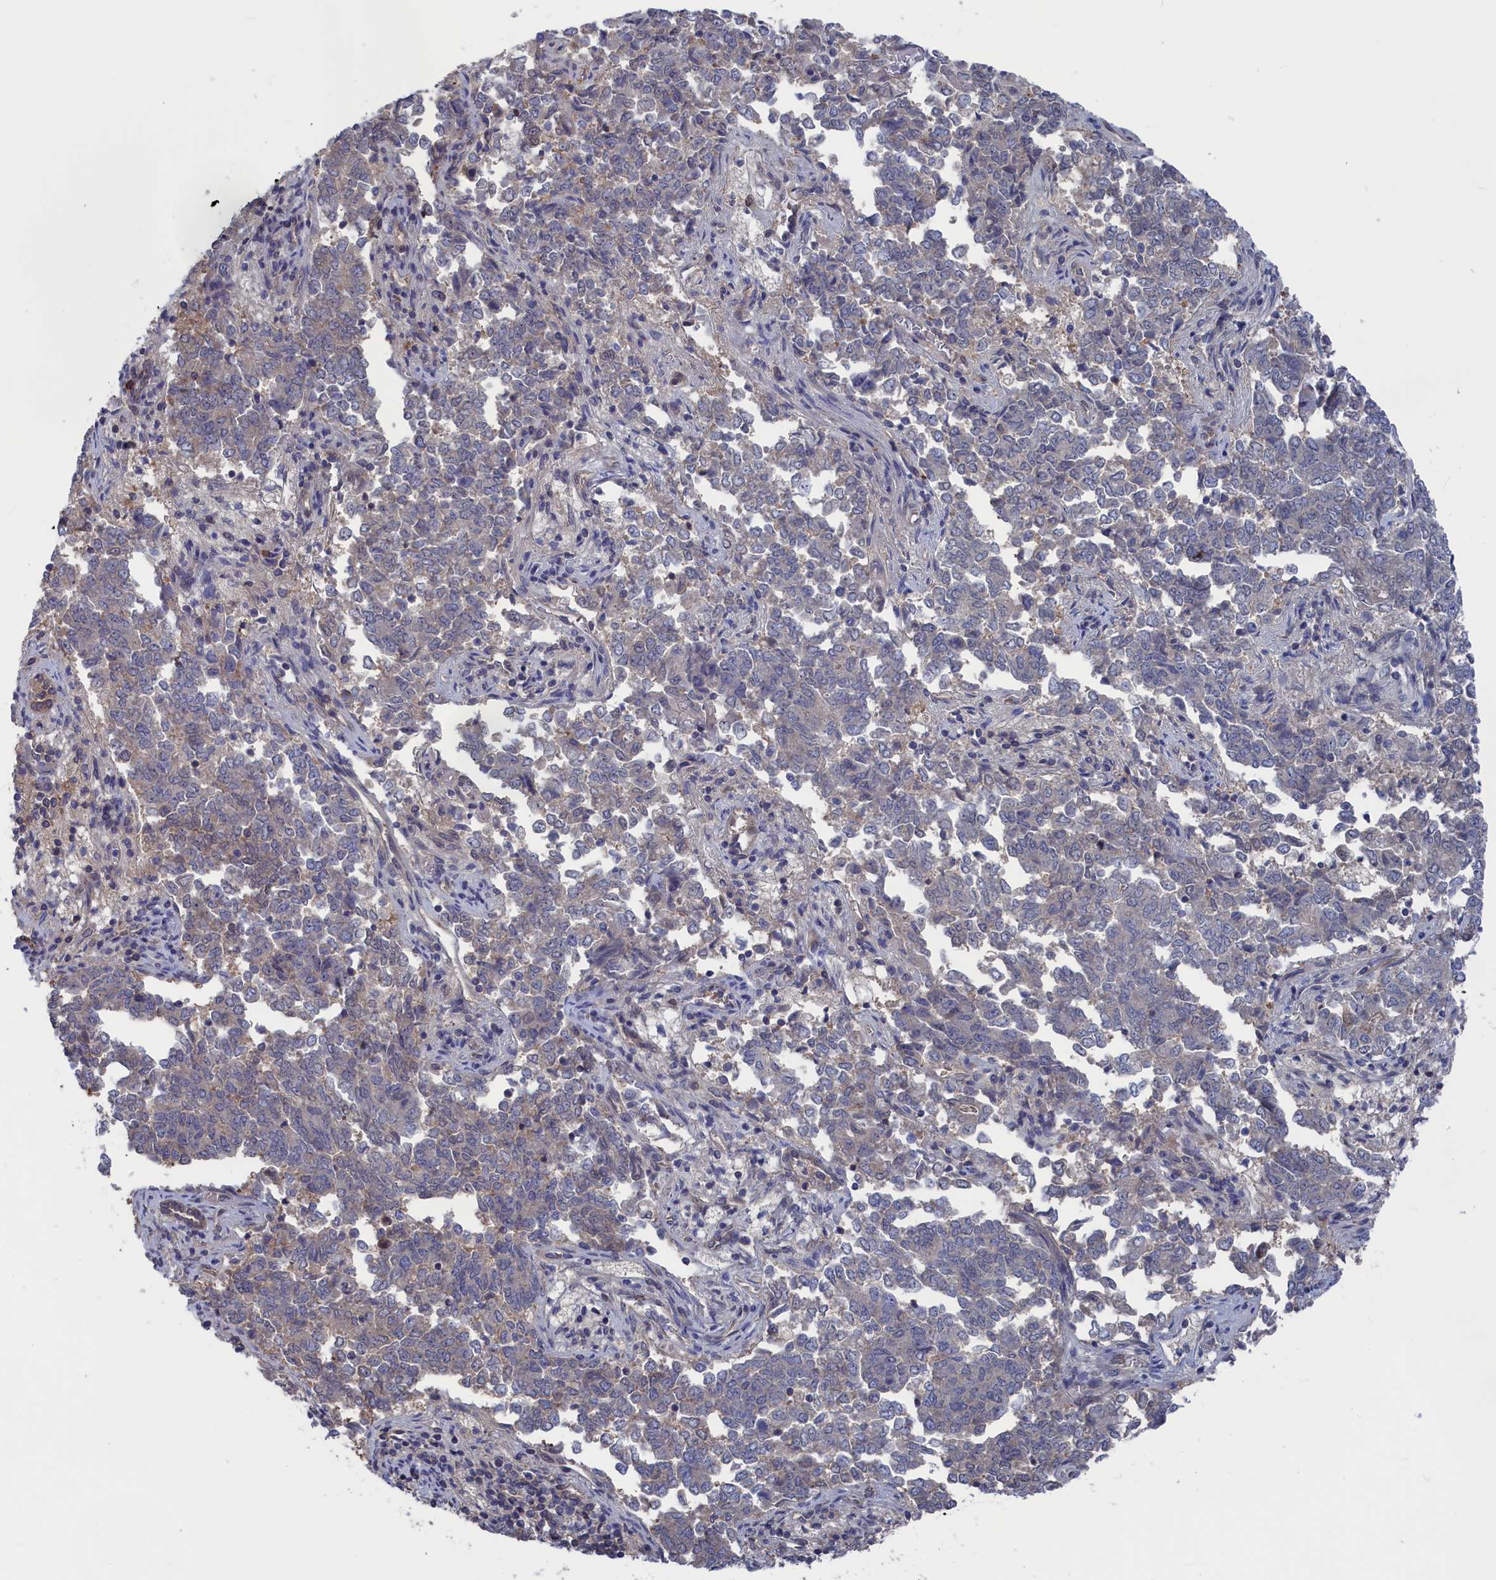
{"staining": {"intensity": "negative", "quantity": "none", "location": "none"}, "tissue": "endometrial cancer", "cell_type": "Tumor cells", "image_type": "cancer", "snomed": [{"axis": "morphology", "description": "Adenocarcinoma, NOS"}, {"axis": "topography", "description": "Endometrium"}], "caption": "Tumor cells are negative for protein expression in human endometrial cancer (adenocarcinoma).", "gene": "NUTF2", "patient": {"sex": "female", "age": 80}}